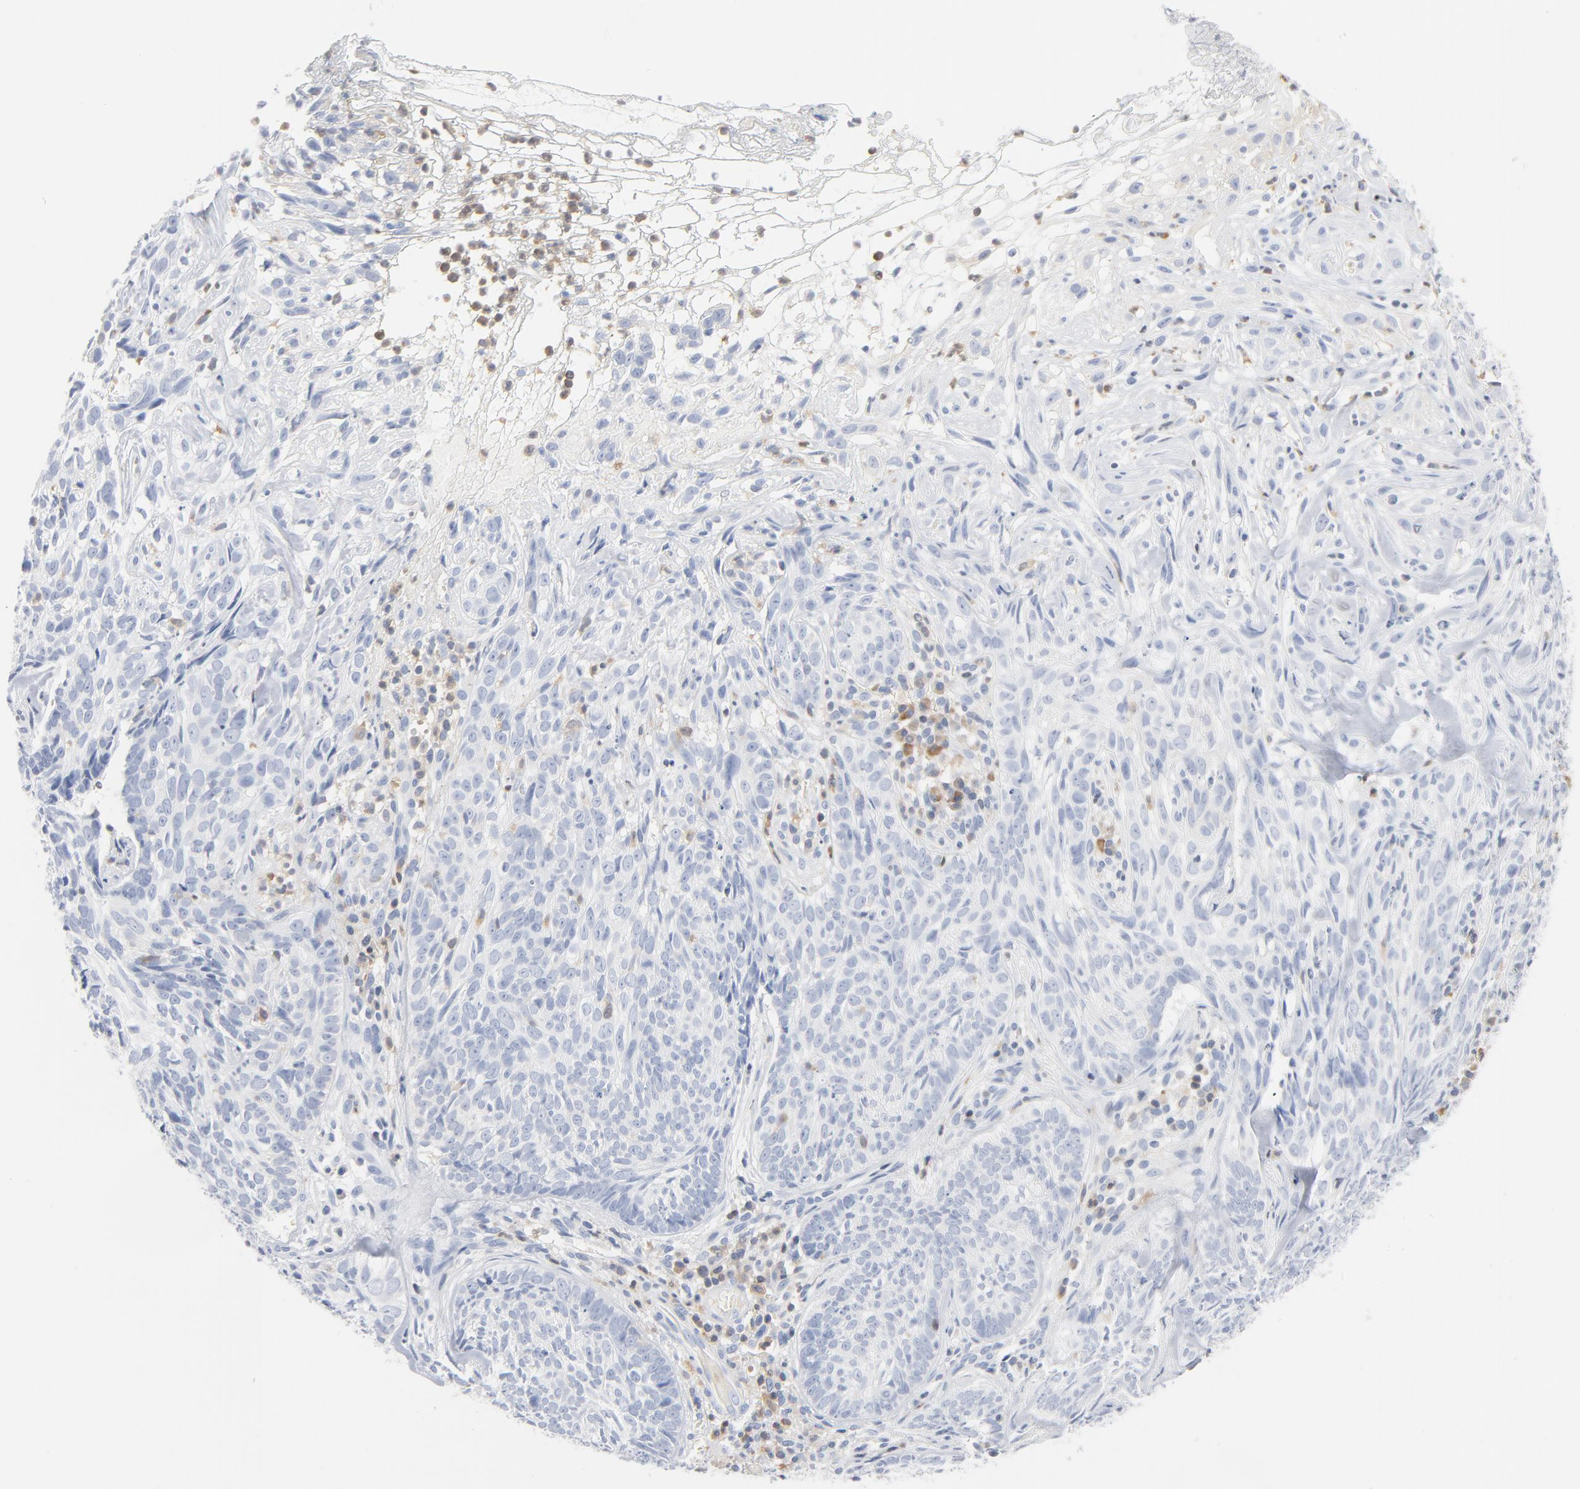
{"staining": {"intensity": "negative", "quantity": "none", "location": "none"}, "tissue": "skin cancer", "cell_type": "Tumor cells", "image_type": "cancer", "snomed": [{"axis": "morphology", "description": "Basal cell carcinoma"}, {"axis": "topography", "description": "Skin"}], "caption": "The micrograph reveals no significant staining in tumor cells of basal cell carcinoma (skin).", "gene": "PTK2B", "patient": {"sex": "male", "age": 72}}